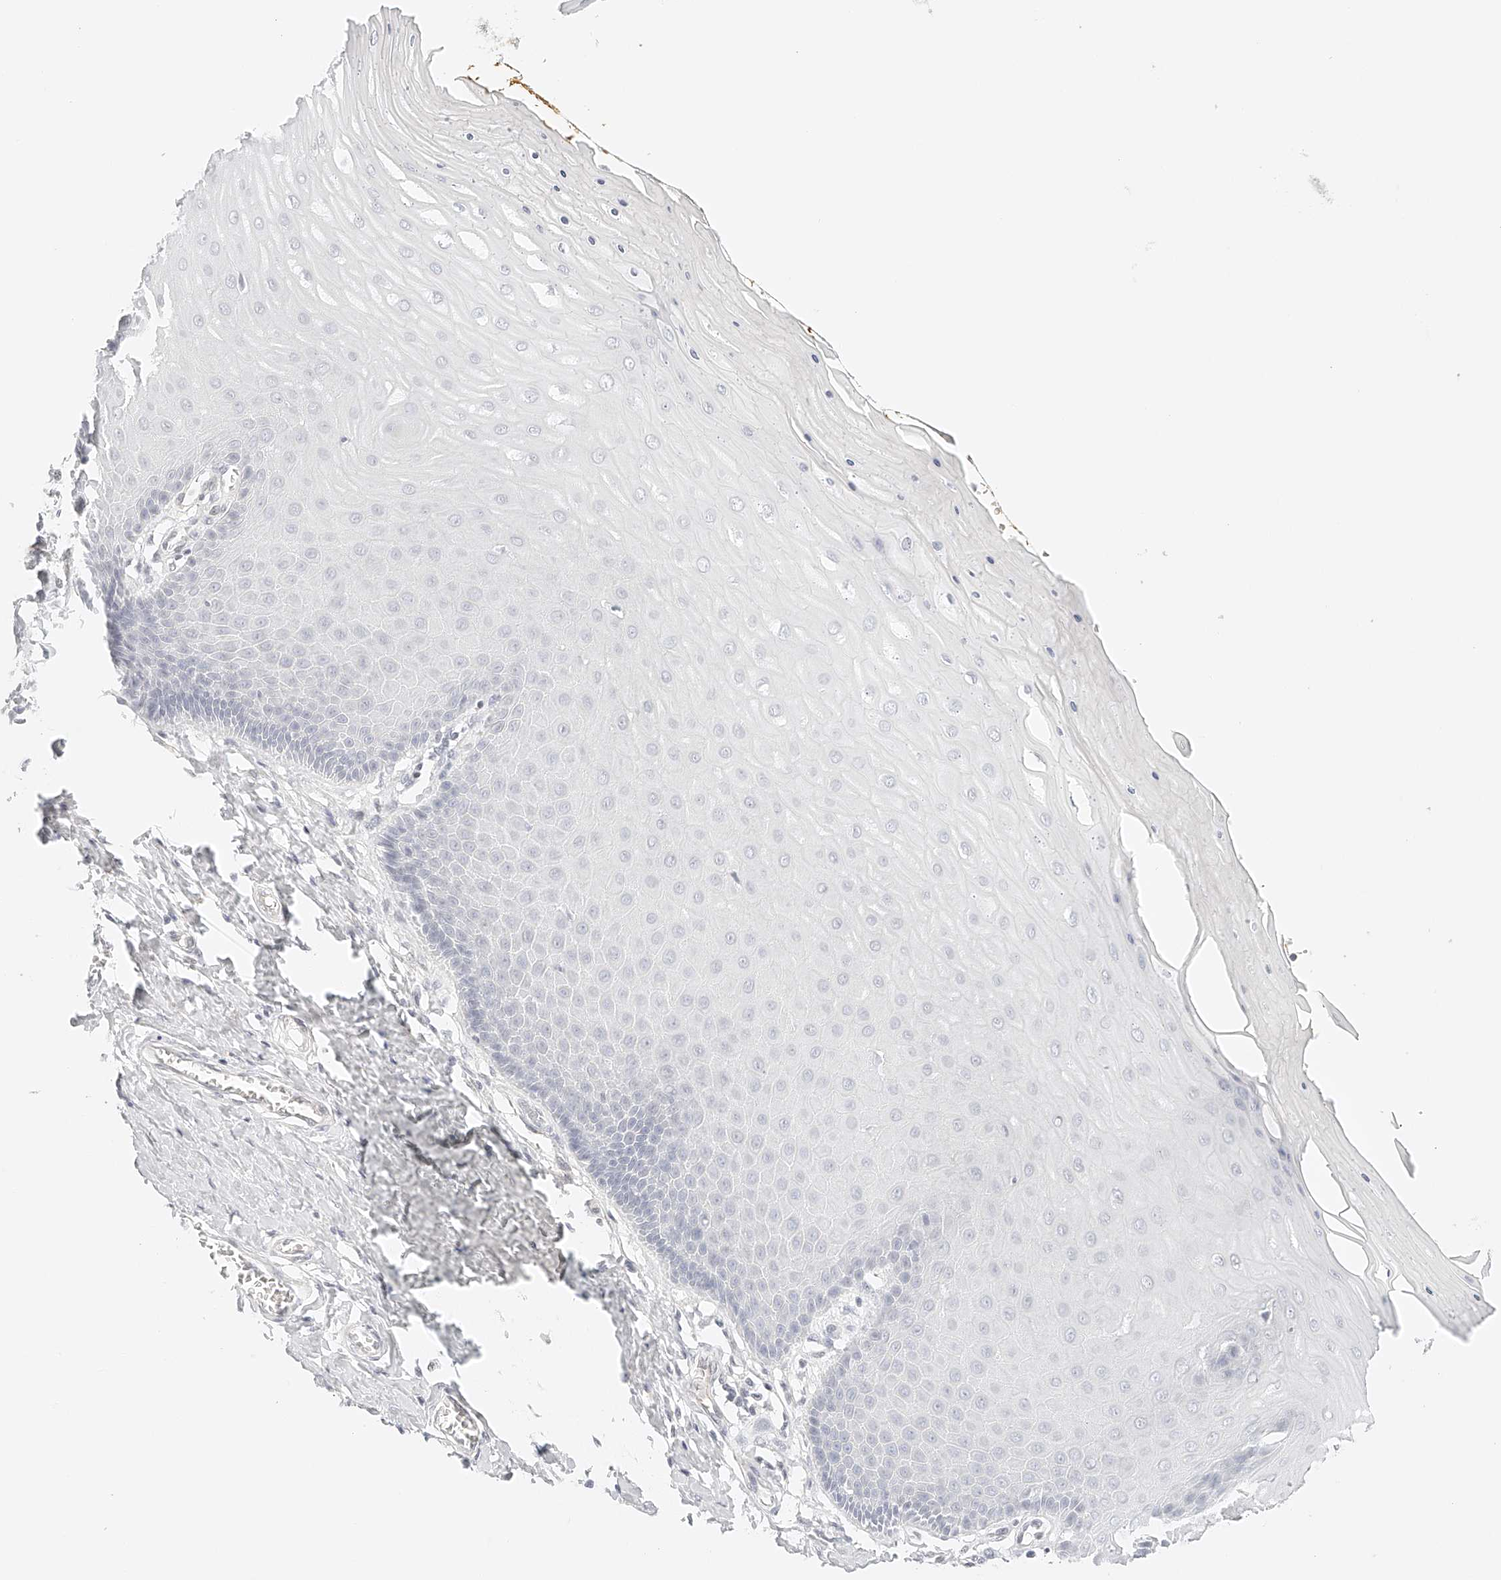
{"staining": {"intensity": "negative", "quantity": "none", "location": "none"}, "tissue": "cervix", "cell_type": "Glandular cells", "image_type": "normal", "snomed": [{"axis": "morphology", "description": "Normal tissue, NOS"}, {"axis": "topography", "description": "Cervix"}], "caption": "Glandular cells show no significant positivity in unremarkable cervix. (IHC, brightfield microscopy, high magnification).", "gene": "ZFP69", "patient": {"sex": "female", "age": 55}}